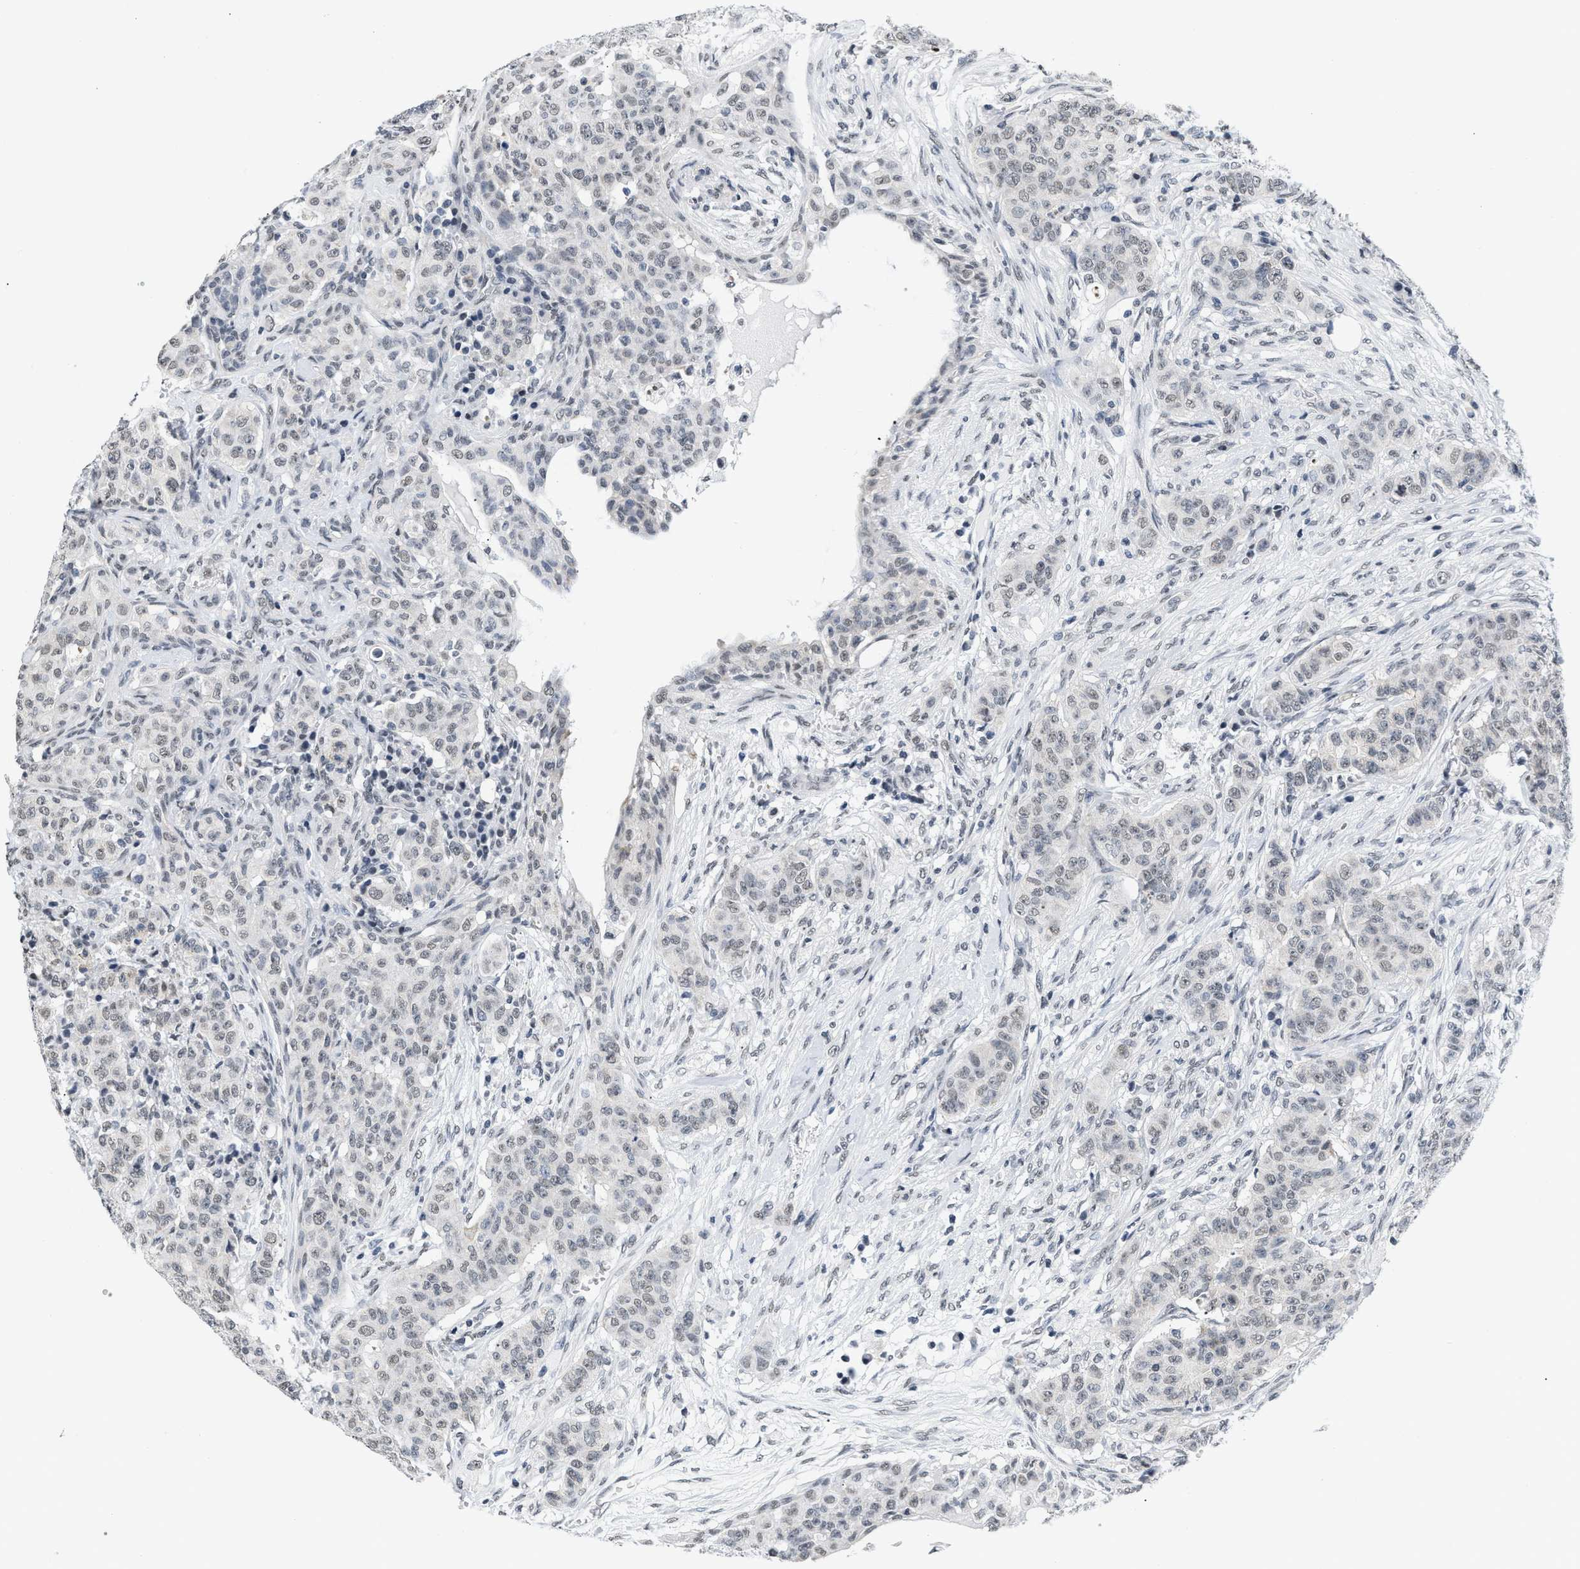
{"staining": {"intensity": "weak", "quantity": "<25%", "location": "nuclear"}, "tissue": "breast cancer", "cell_type": "Tumor cells", "image_type": "cancer", "snomed": [{"axis": "morphology", "description": "Normal tissue, NOS"}, {"axis": "morphology", "description": "Duct carcinoma"}, {"axis": "topography", "description": "Breast"}], "caption": "DAB immunohistochemical staining of human breast cancer (intraductal carcinoma) displays no significant staining in tumor cells. (DAB (3,3'-diaminobenzidine) IHC with hematoxylin counter stain).", "gene": "RAF1", "patient": {"sex": "female", "age": 40}}